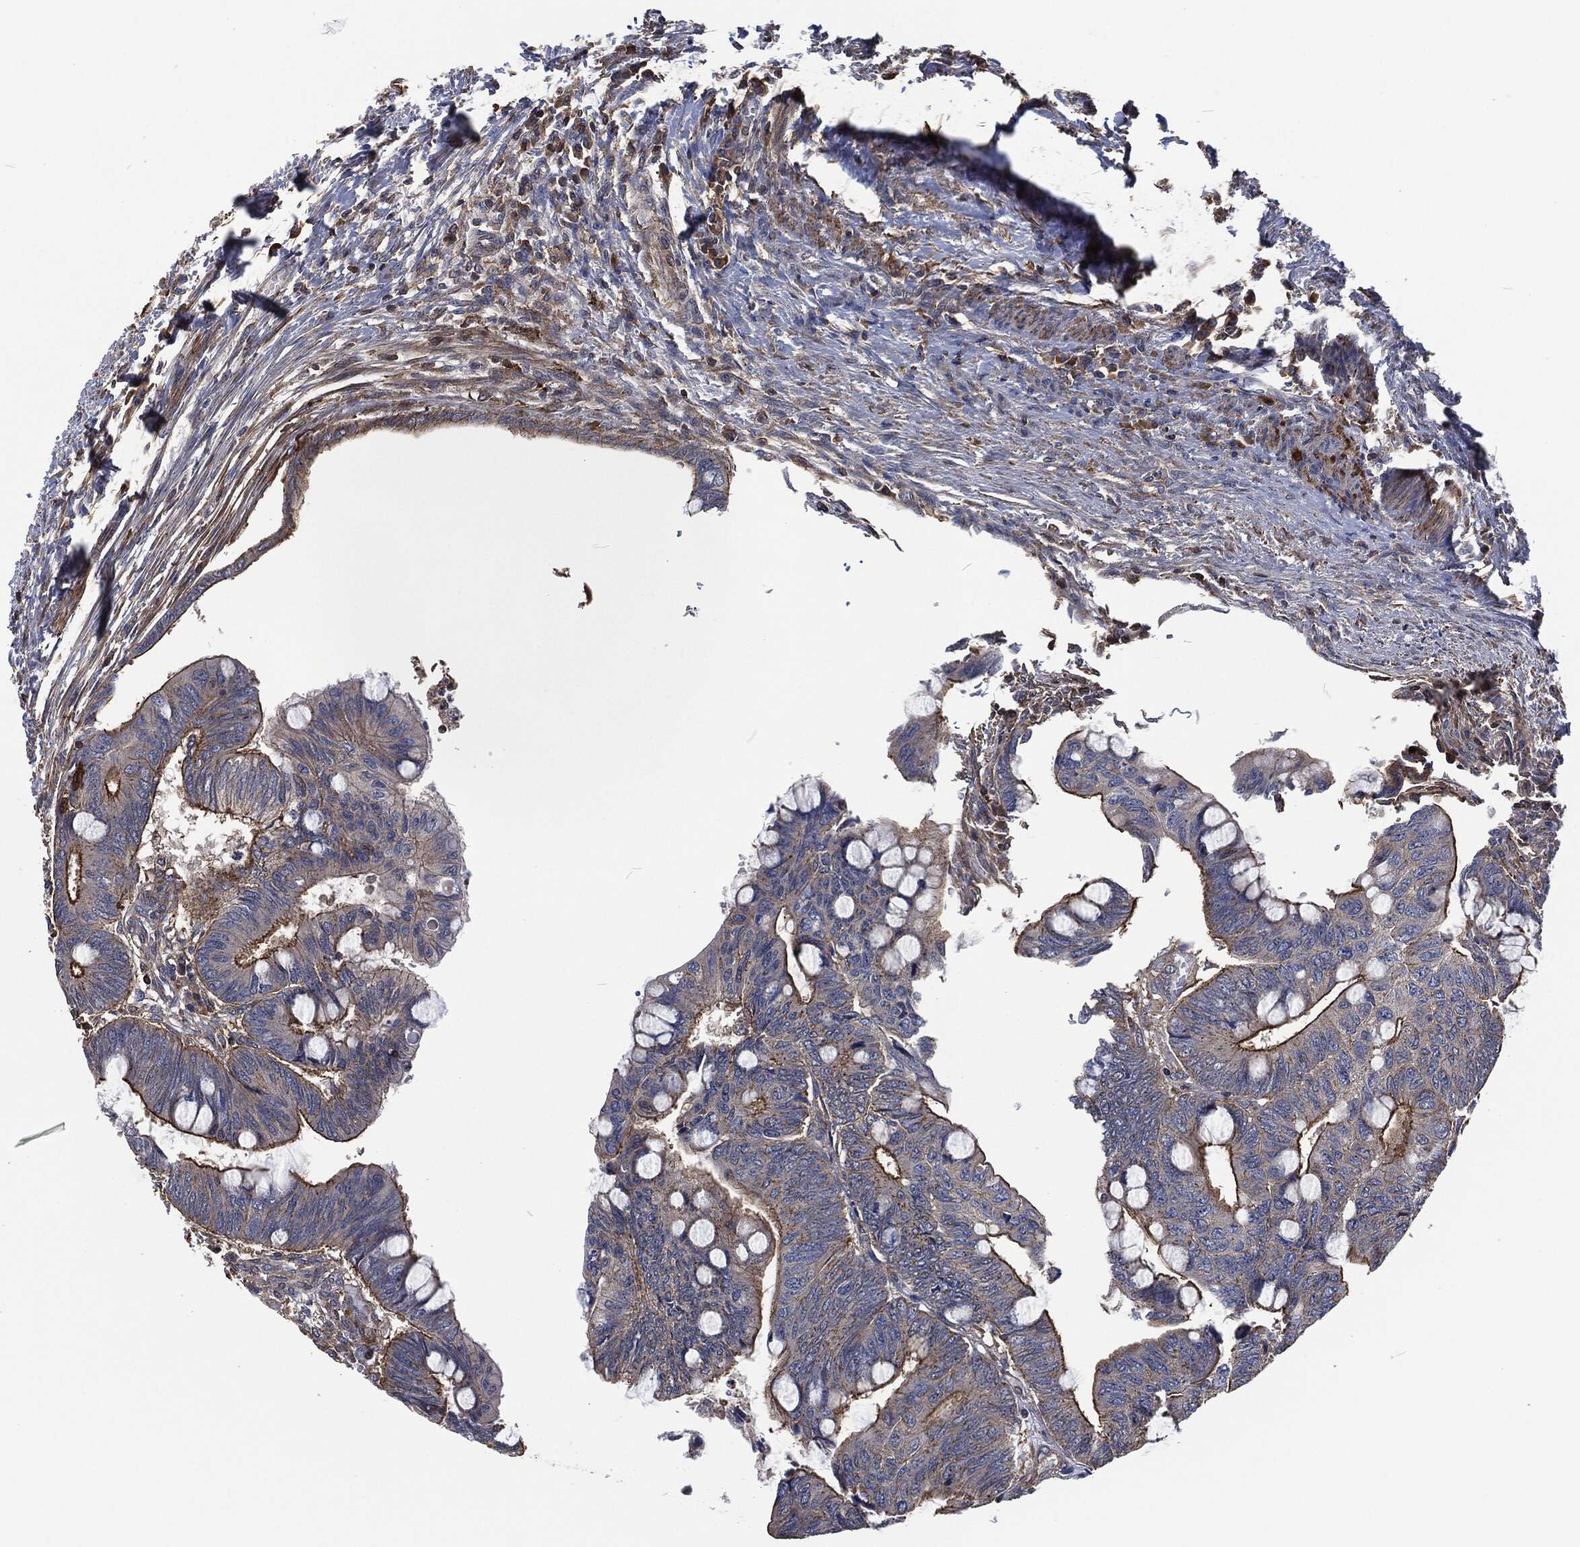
{"staining": {"intensity": "strong", "quantity": "<25%", "location": "cytoplasmic/membranous"}, "tissue": "colorectal cancer", "cell_type": "Tumor cells", "image_type": "cancer", "snomed": [{"axis": "morphology", "description": "Normal tissue, NOS"}, {"axis": "morphology", "description": "Adenocarcinoma, NOS"}, {"axis": "topography", "description": "Rectum"}, {"axis": "topography", "description": "Peripheral nerve tissue"}], "caption": "Colorectal cancer (adenocarcinoma) stained with IHC shows strong cytoplasmic/membranous staining in approximately <25% of tumor cells. The protein is shown in brown color, while the nuclei are stained blue.", "gene": "LGALS9", "patient": {"sex": "male", "age": 92}}